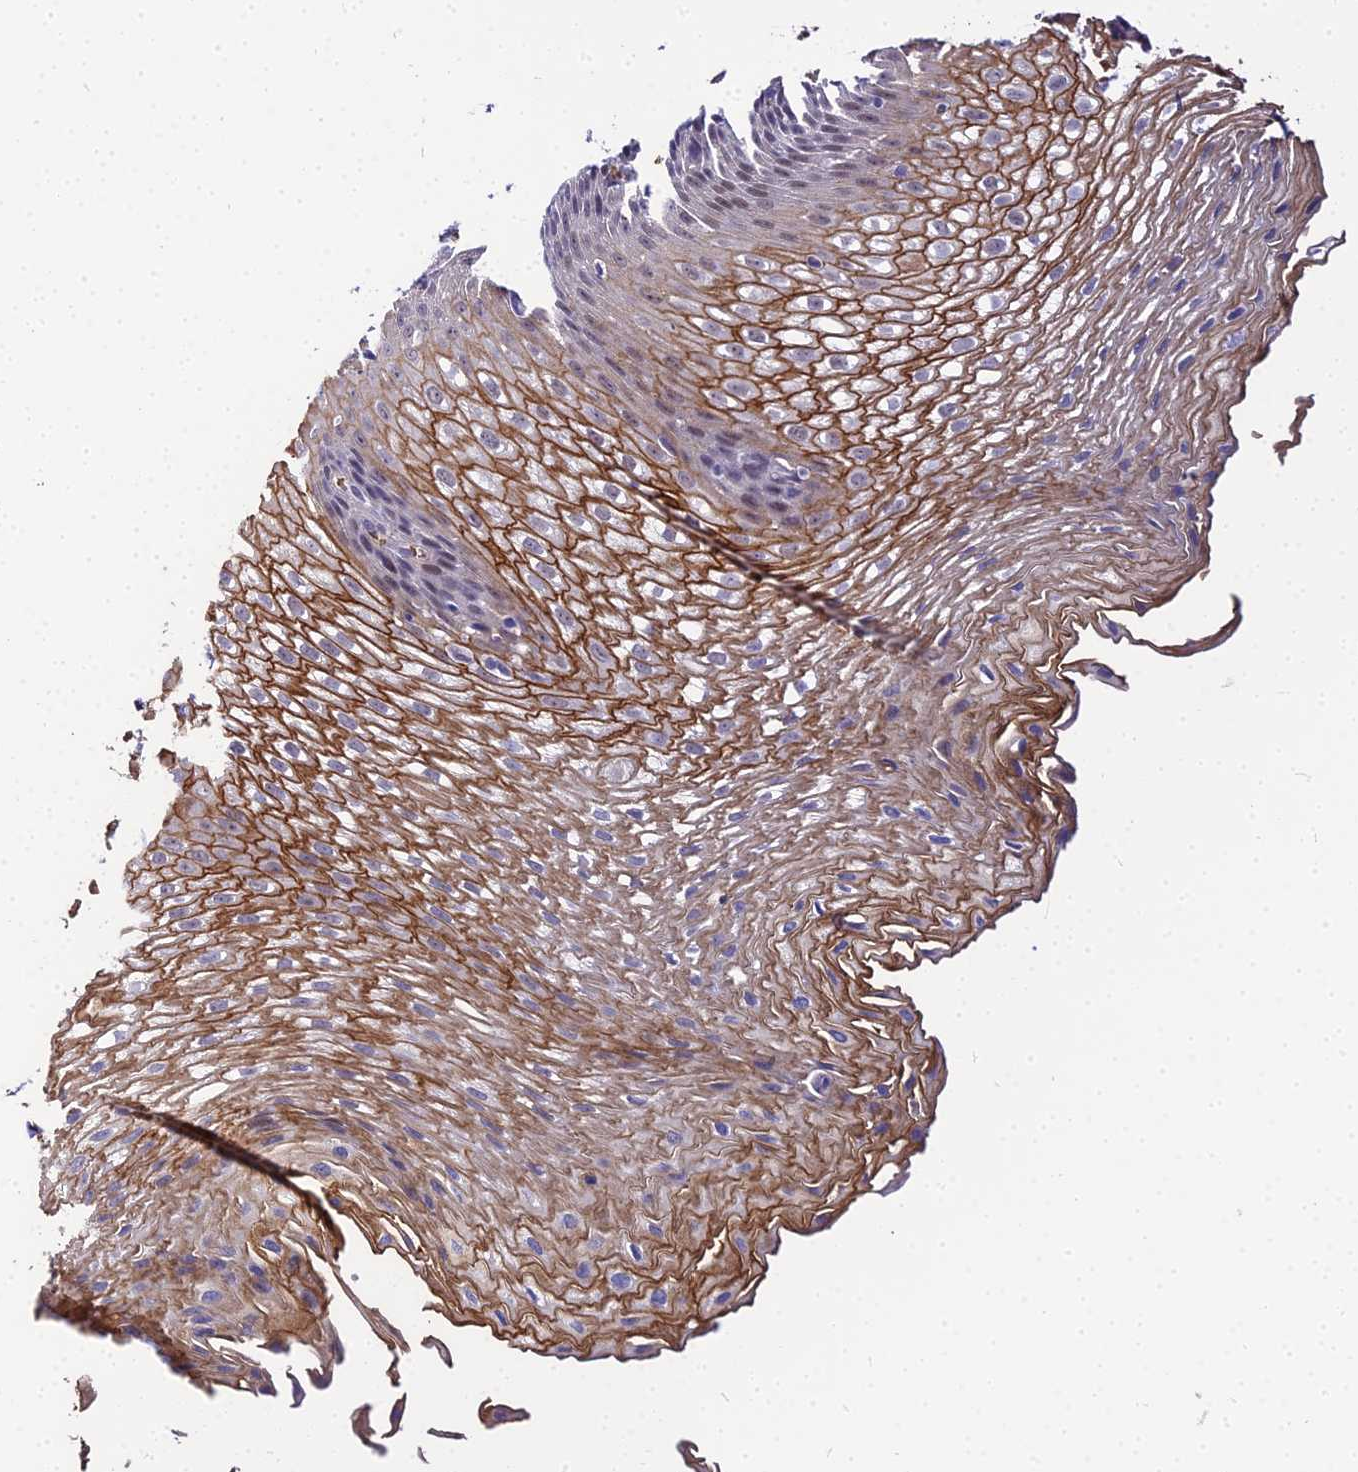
{"staining": {"intensity": "strong", "quantity": "25%-75%", "location": "cytoplasmic/membranous,nuclear"}, "tissue": "esophagus", "cell_type": "Squamous epithelial cells", "image_type": "normal", "snomed": [{"axis": "morphology", "description": "Normal tissue, NOS"}, {"axis": "topography", "description": "Esophagus"}], "caption": "There is high levels of strong cytoplasmic/membranous,nuclear staining in squamous epithelial cells of benign esophagus, as demonstrated by immunohistochemical staining (brown color).", "gene": "BCL9", "patient": {"sex": "male", "age": 48}}